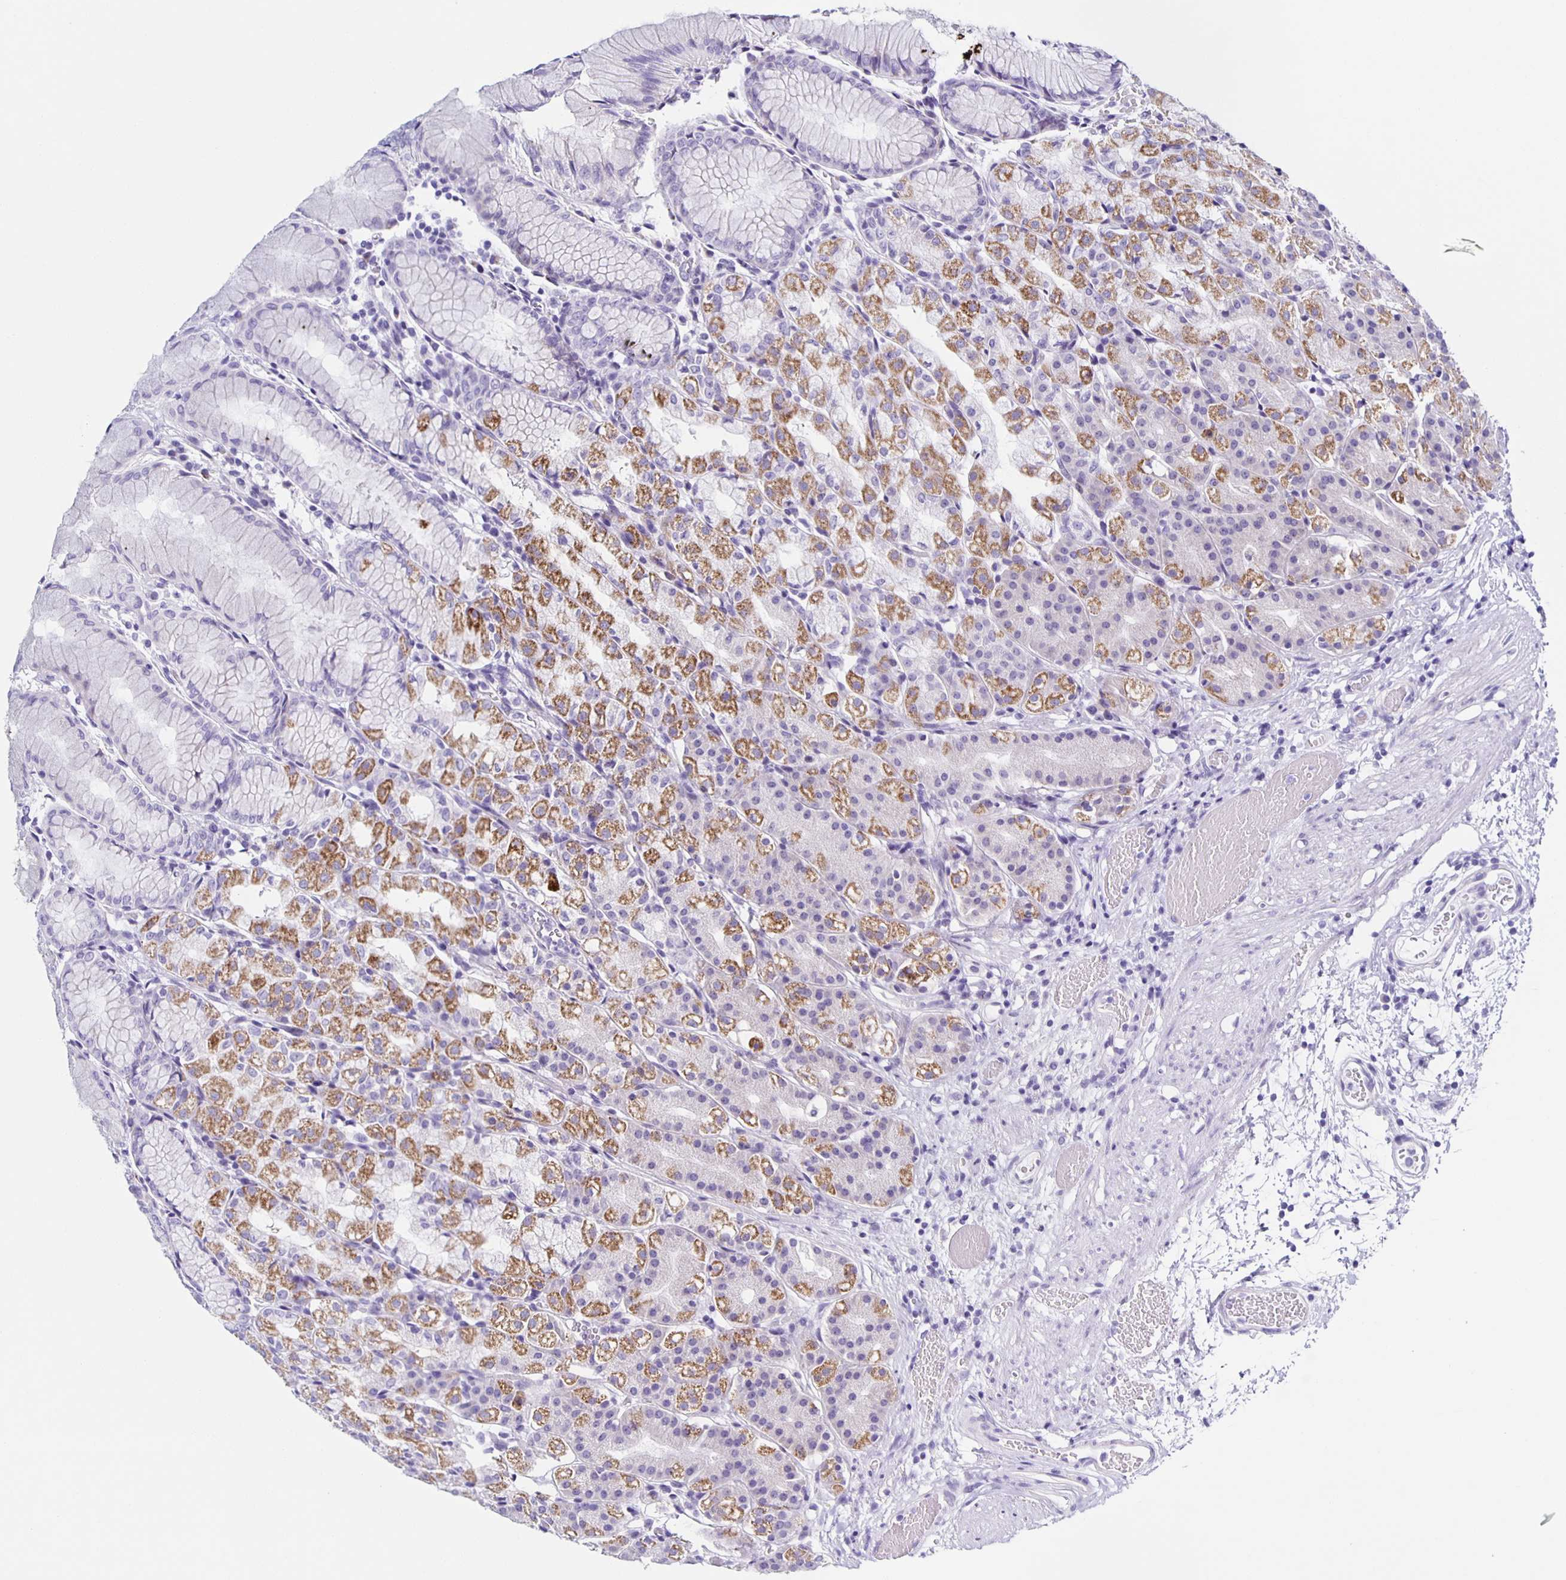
{"staining": {"intensity": "strong", "quantity": "25%-75%", "location": "cytoplasmic/membranous"}, "tissue": "stomach", "cell_type": "Glandular cells", "image_type": "normal", "snomed": [{"axis": "morphology", "description": "Normal tissue, NOS"}, {"axis": "topography", "description": "Stomach"}], "caption": "Protein expression analysis of unremarkable human stomach reveals strong cytoplasmic/membranous positivity in about 25%-75% of glandular cells. (IHC, brightfield microscopy, high magnification).", "gene": "AQP6", "patient": {"sex": "female", "age": 57}}